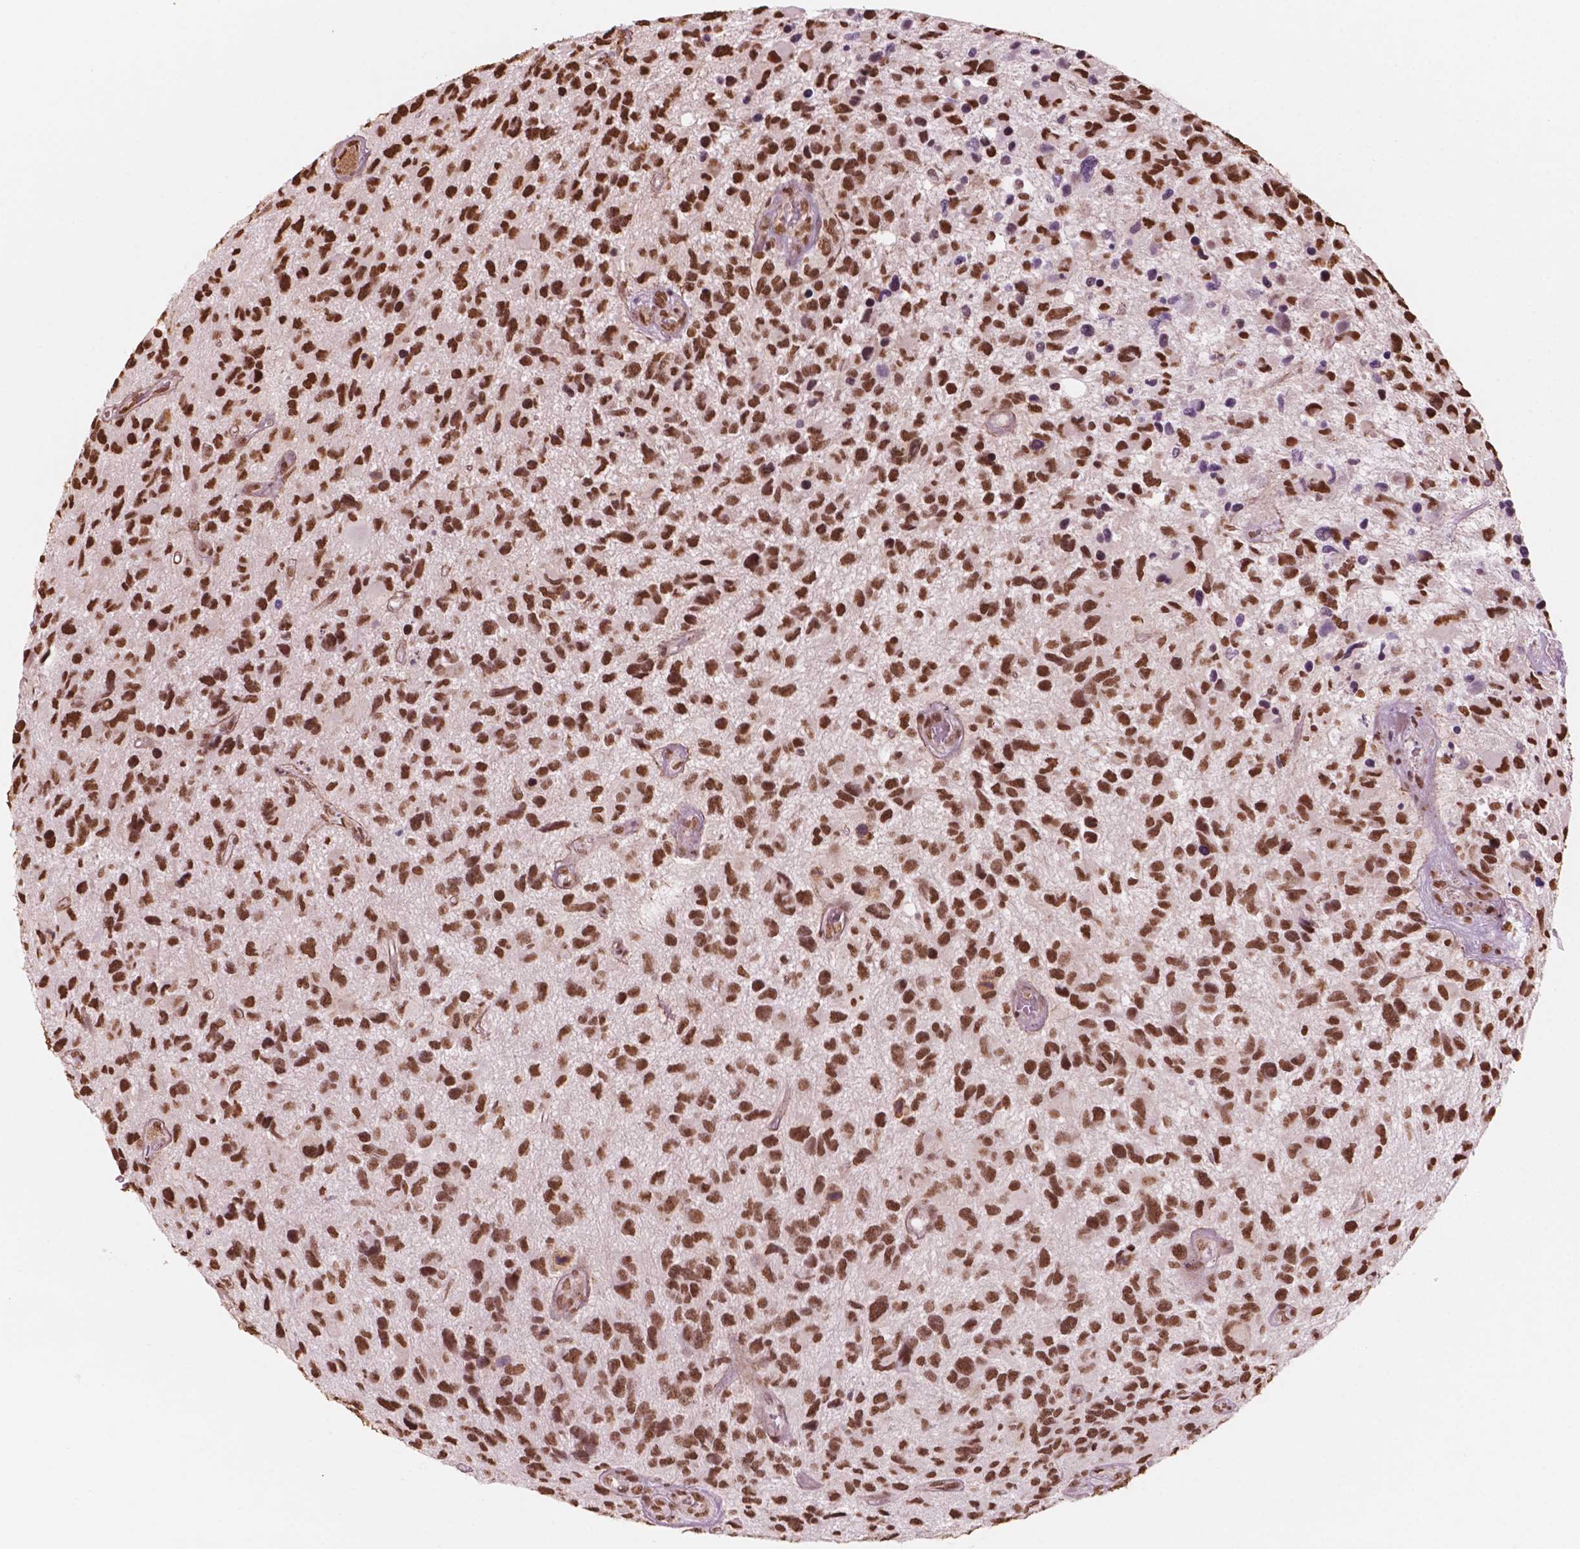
{"staining": {"intensity": "strong", "quantity": ">75%", "location": "nuclear"}, "tissue": "glioma", "cell_type": "Tumor cells", "image_type": "cancer", "snomed": [{"axis": "morphology", "description": "Glioma, malignant, NOS"}, {"axis": "morphology", "description": "Glioma, malignant, High grade"}, {"axis": "topography", "description": "Brain"}], "caption": "Brown immunohistochemical staining in glioma exhibits strong nuclear positivity in approximately >75% of tumor cells. The staining was performed using DAB (3,3'-diaminobenzidine), with brown indicating positive protein expression. Nuclei are stained blue with hematoxylin.", "gene": "GTF3C5", "patient": {"sex": "female", "age": 71}}